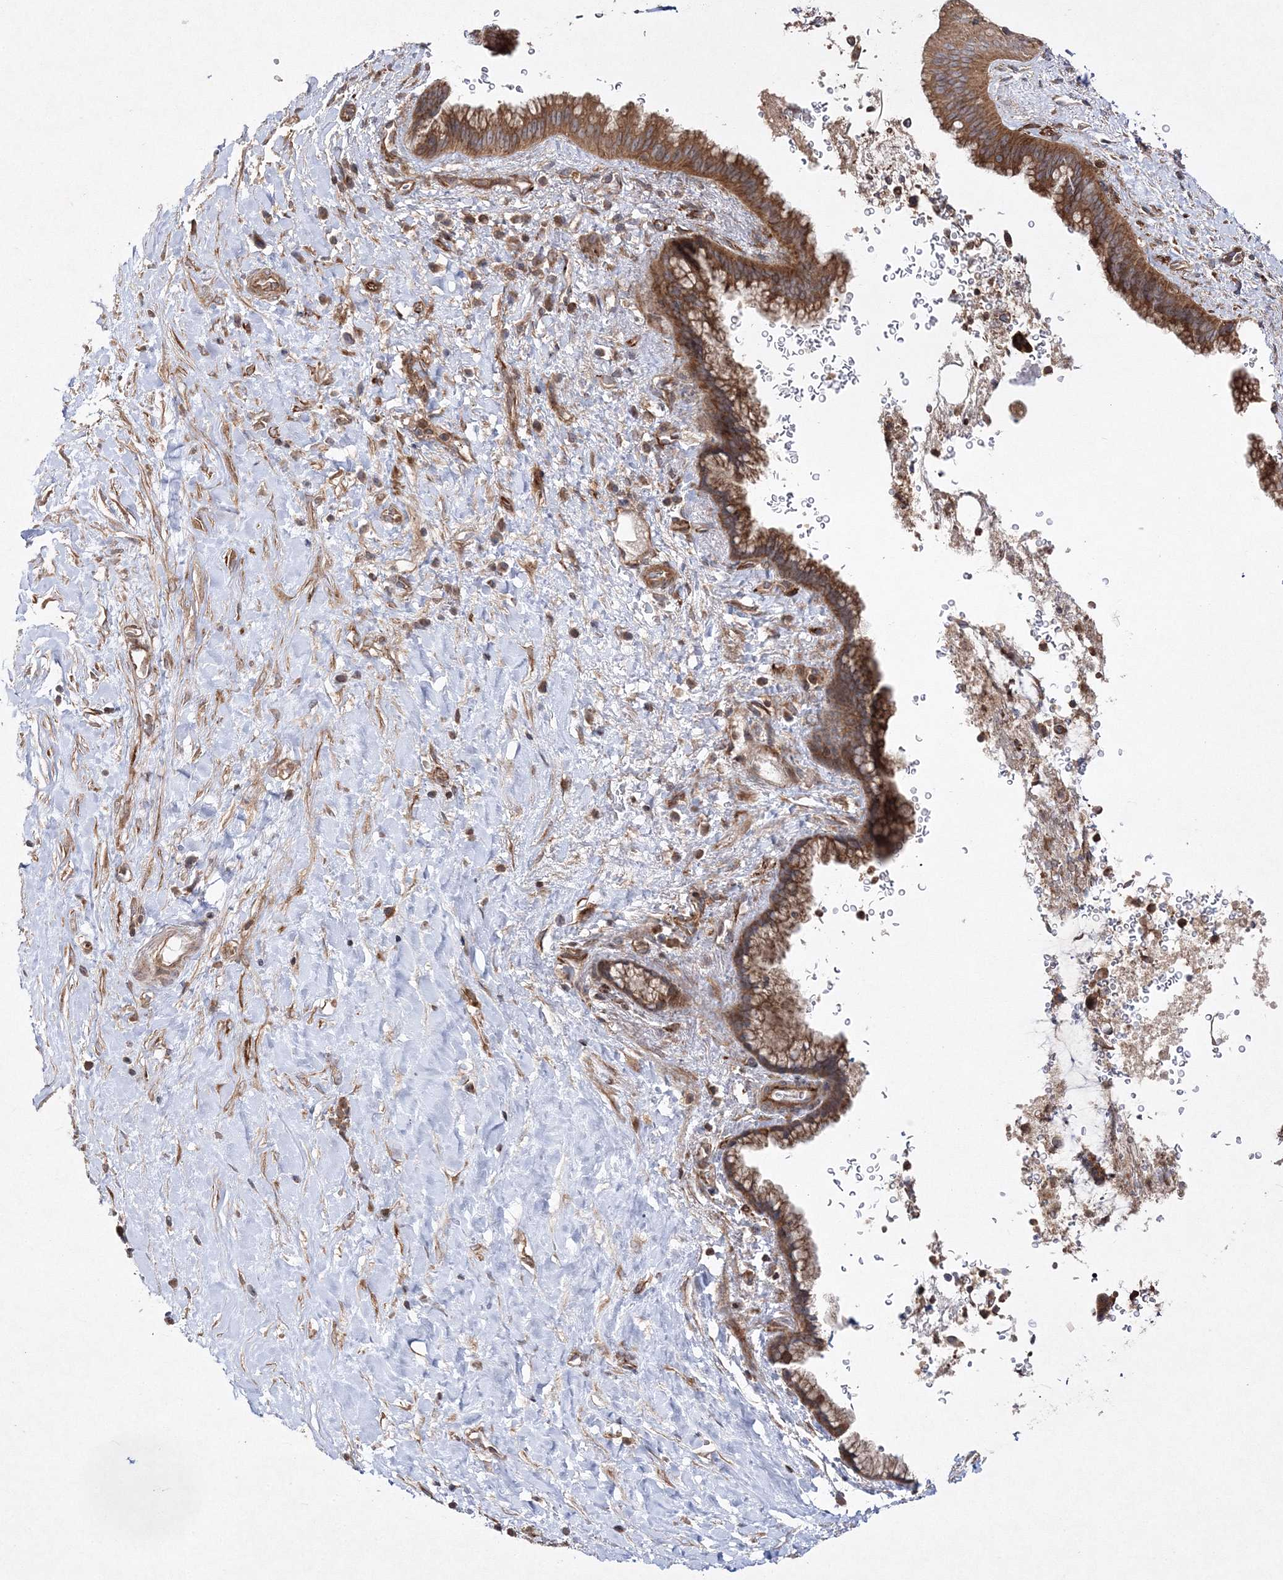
{"staining": {"intensity": "moderate", "quantity": ">75%", "location": "cytoplasmic/membranous"}, "tissue": "pancreatic cancer", "cell_type": "Tumor cells", "image_type": "cancer", "snomed": [{"axis": "morphology", "description": "Adenocarcinoma, NOS"}, {"axis": "topography", "description": "Pancreas"}], "caption": "The histopathology image reveals staining of pancreatic adenocarcinoma, revealing moderate cytoplasmic/membranous protein staining (brown color) within tumor cells.", "gene": "DNAJC13", "patient": {"sex": "male", "age": 75}}